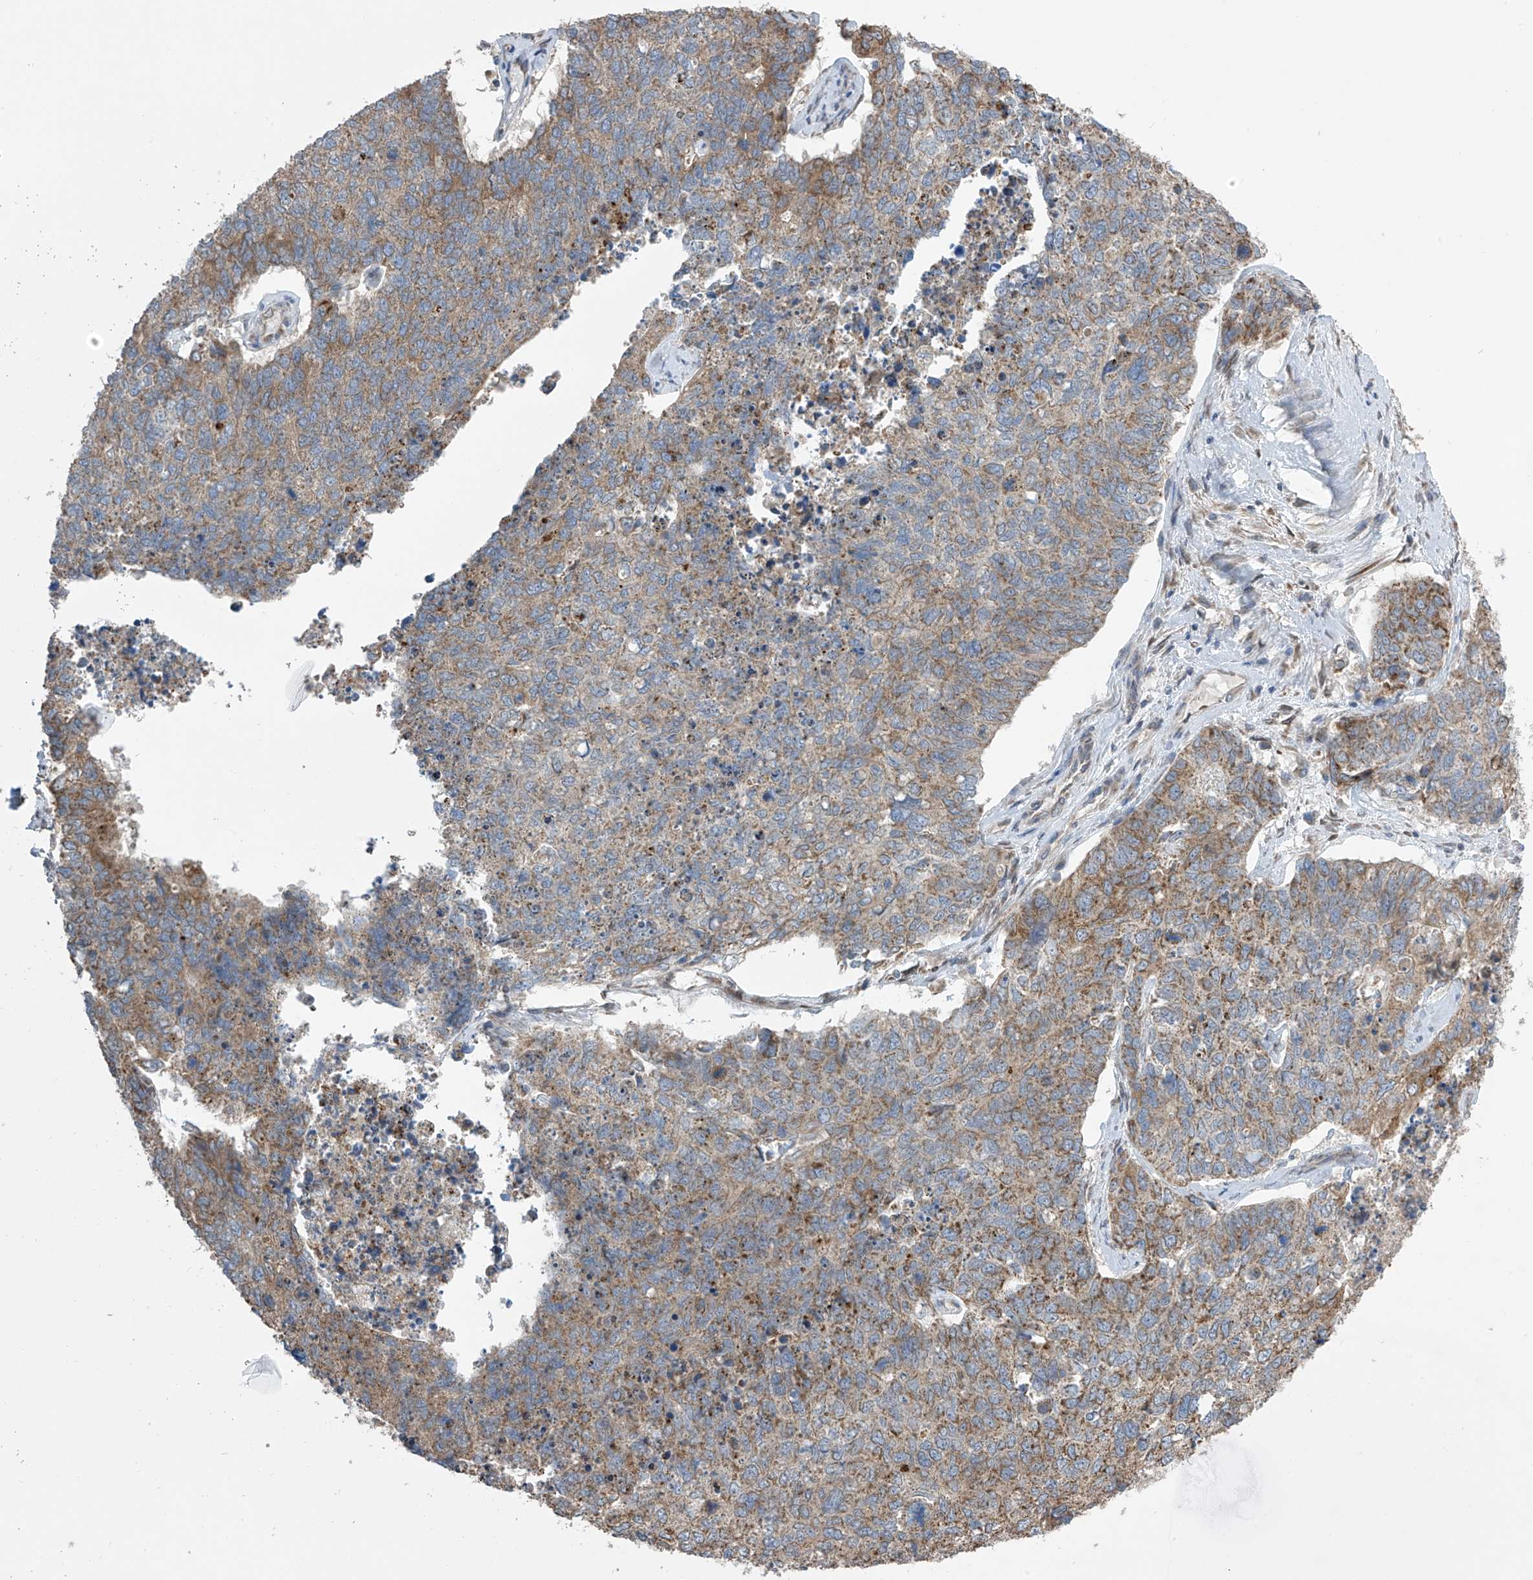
{"staining": {"intensity": "moderate", "quantity": ">75%", "location": "cytoplasmic/membranous"}, "tissue": "cervical cancer", "cell_type": "Tumor cells", "image_type": "cancer", "snomed": [{"axis": "morphology", "description": "Squamous cell carcinoma, NOS"}, {"axis": "topography", "description": "Cervix"}], "caption": "Cervical cancer (squamous cell carcinoma) stained with a brown dye displays moderate cytoplasmic/membranous positive expression in about >75% of tumor cells.", "gene": "PNPT1", "patient": {"sex": "female", "age": 63}}